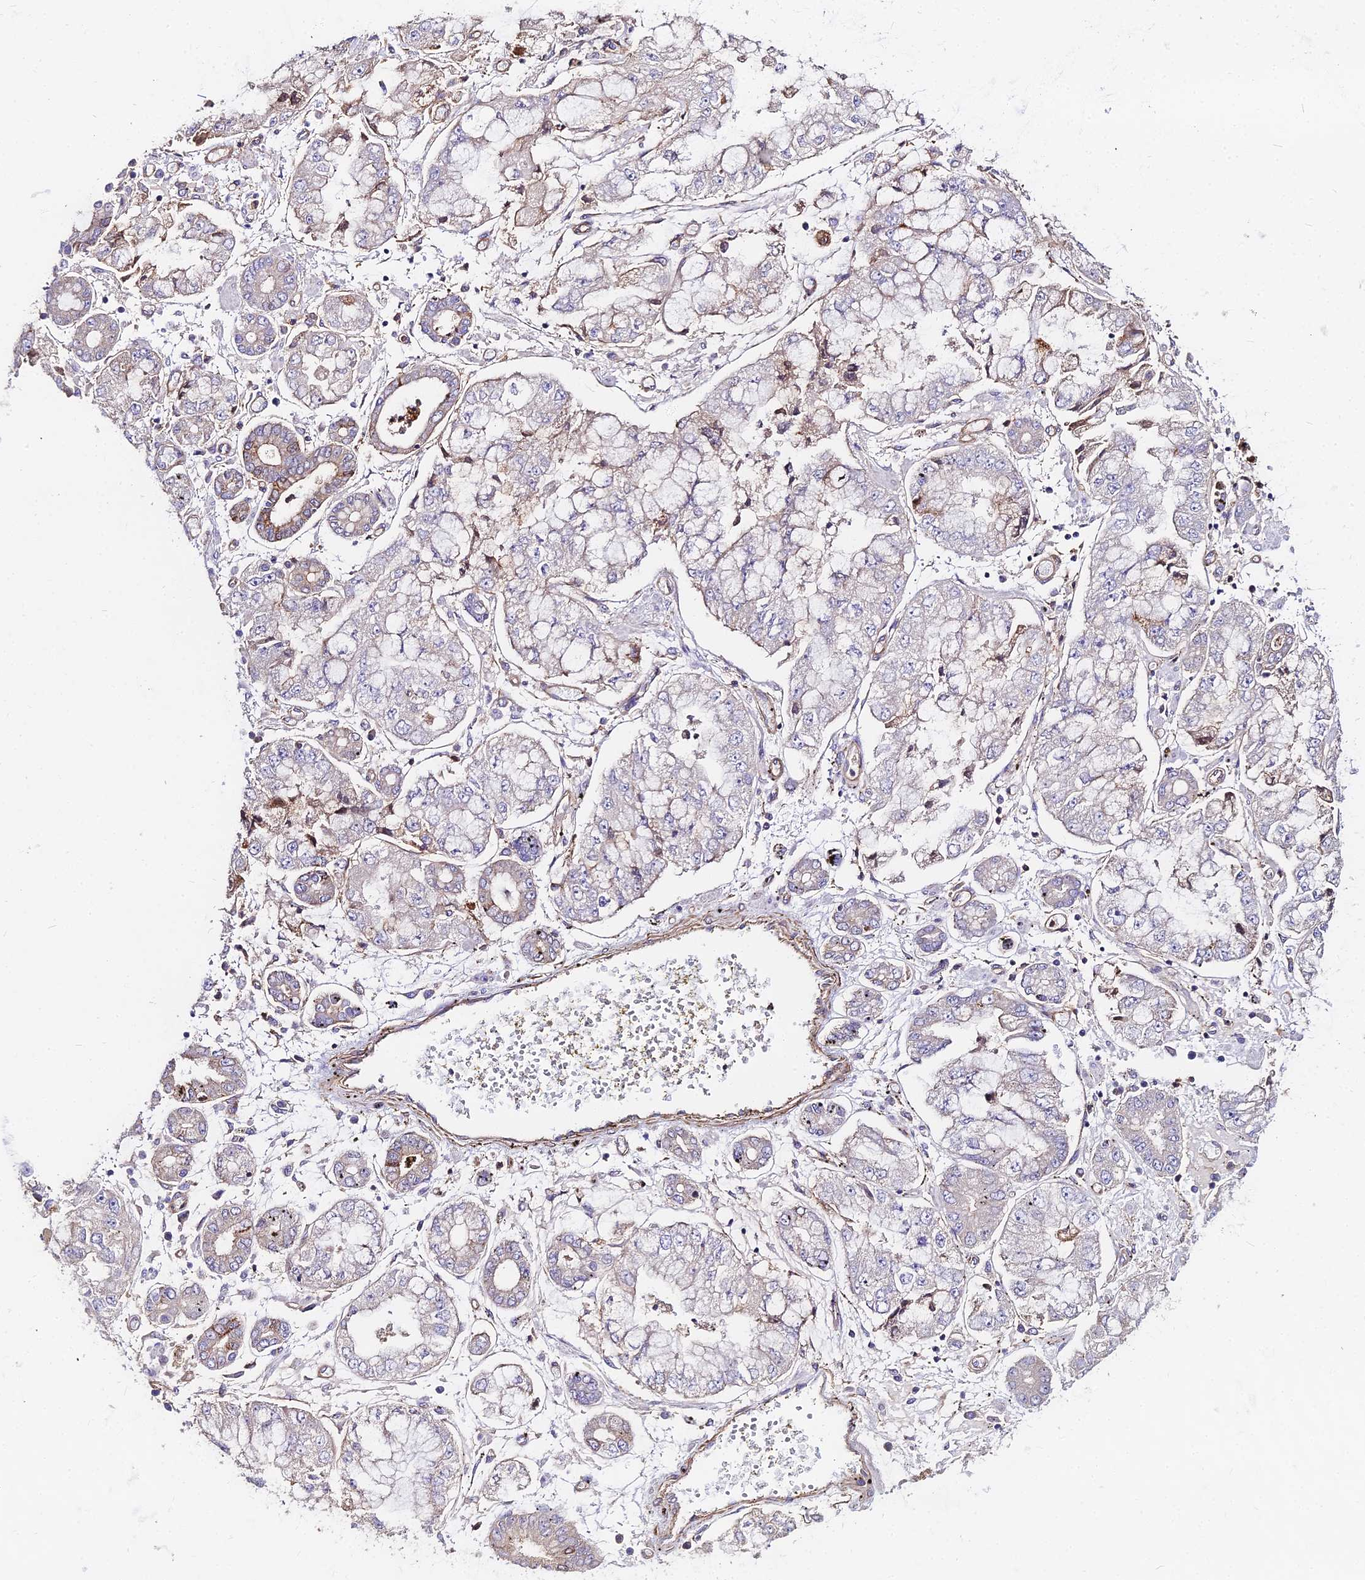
{"staining": {"intensity": "negative", "quantity": "none", "location": "none"}, "tissue": "stomach cancer", "cell_type": "Tumor cells", "image_type": "cancer", "snomed": [{"axis": "morphology", "description": "Adenocarcinoma, NOS"}, {"axis": "topography", "description": "Stomach"}], "caption": "Immunohistochemistry image of stomach adenocarcinoma stained for a protein (brown), which exhibits no positivity in tumor cells.", "gene": "GLYAT", "patient": {"sex": "male", "age": 76}}